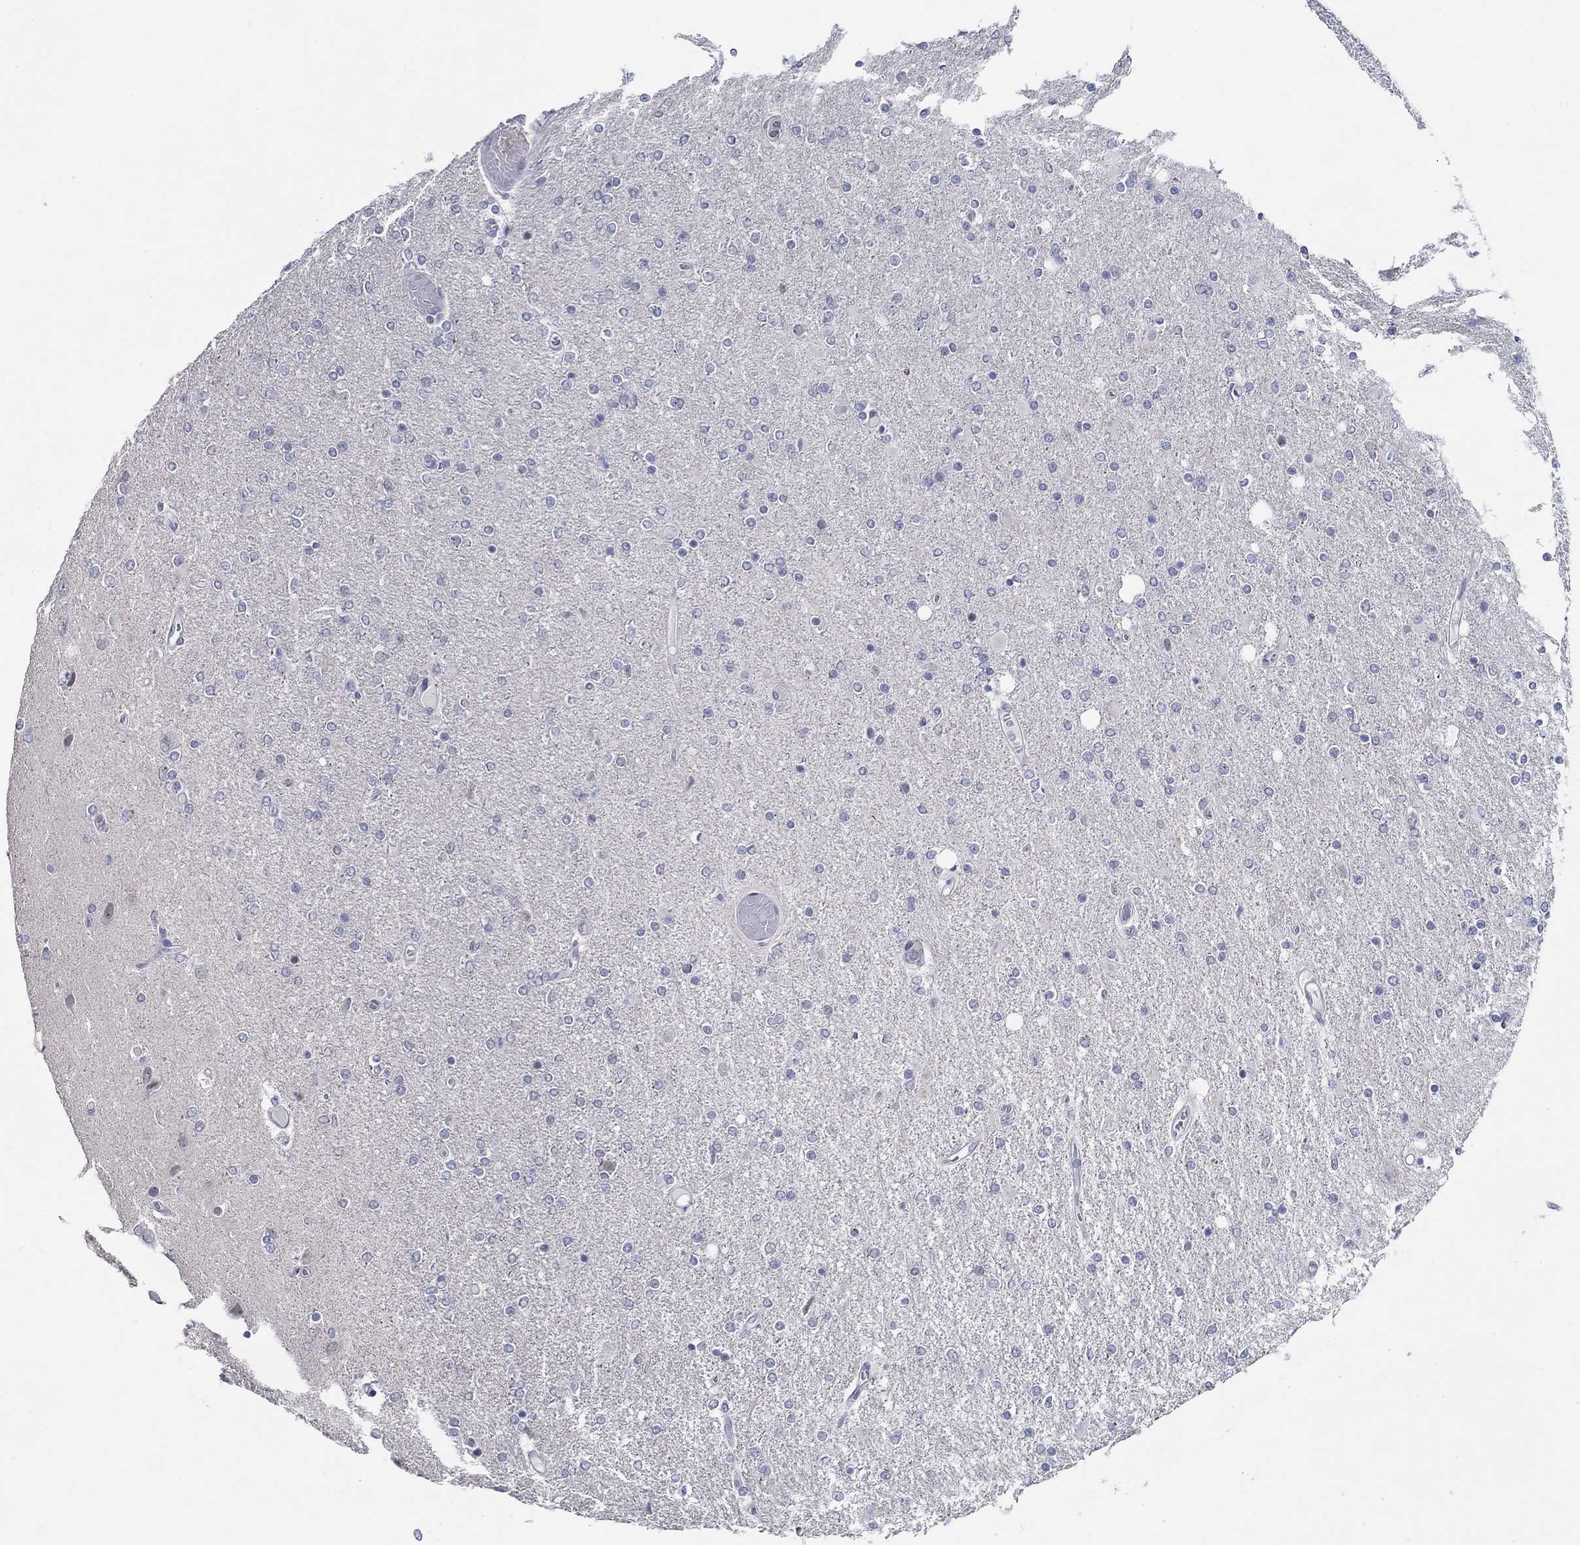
{"staining": {"intensity": "negative", "quantity": "none", "location": "none"}, "tissue": "glioma", "cell_type": "Tumor cells", "image_type": "cancer", "snomed": [{"axis": "morphology", "description": "Glioma, malignant, High grade"}, {"axis": "topography", "description": "Cerebral cortex"}], "caption": "This is an immunohistochemistry (IHC) photomicrograph of malignant glioma (high-grade). There is no expression in tumor cells.", "gene": "SLC34A1", "patient": {"sex": "male", "age": 70}}